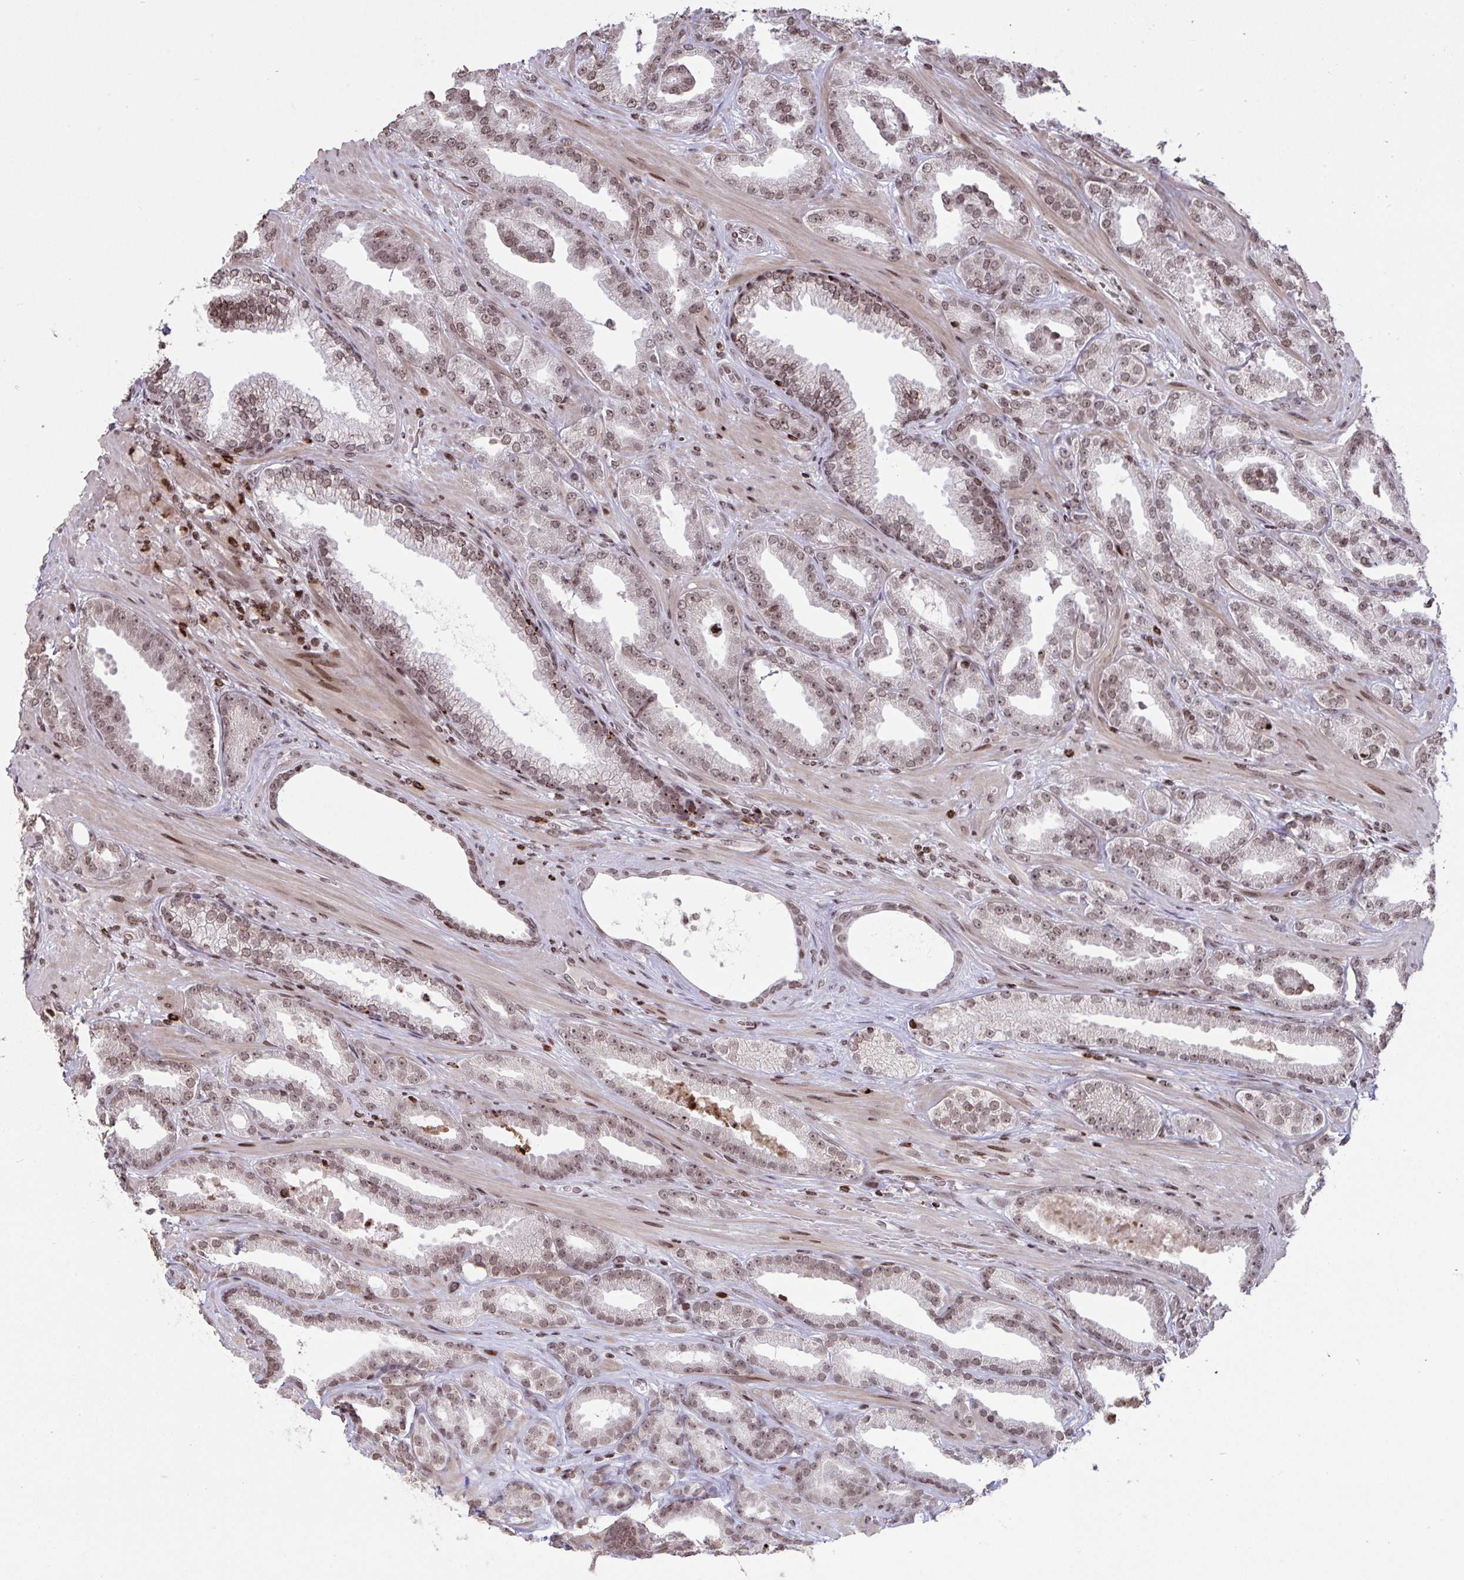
{"staining": {"intensity": "moderate", "quantity": "25%-75%", "location": "nuclear"}, "tissue": "prostate cancer", "cell_type": "Tumor cells", "image_type": "cancer", "snomed": [{"axis": "morphology", "description": "Adenocarcinoma, Low grade"}, {"axis": "topography", "description": "Prostate"}], "caption": "The histopathology image displays immunohistochemical staining of prostate cancer (adenocarcinoma (low-grade)). There is moderate nuclear expression is appreciated in approximately 25%-75% of tumor cells.", "gene": "NIP7", "patient": {"sex": "male", "age": 61}}